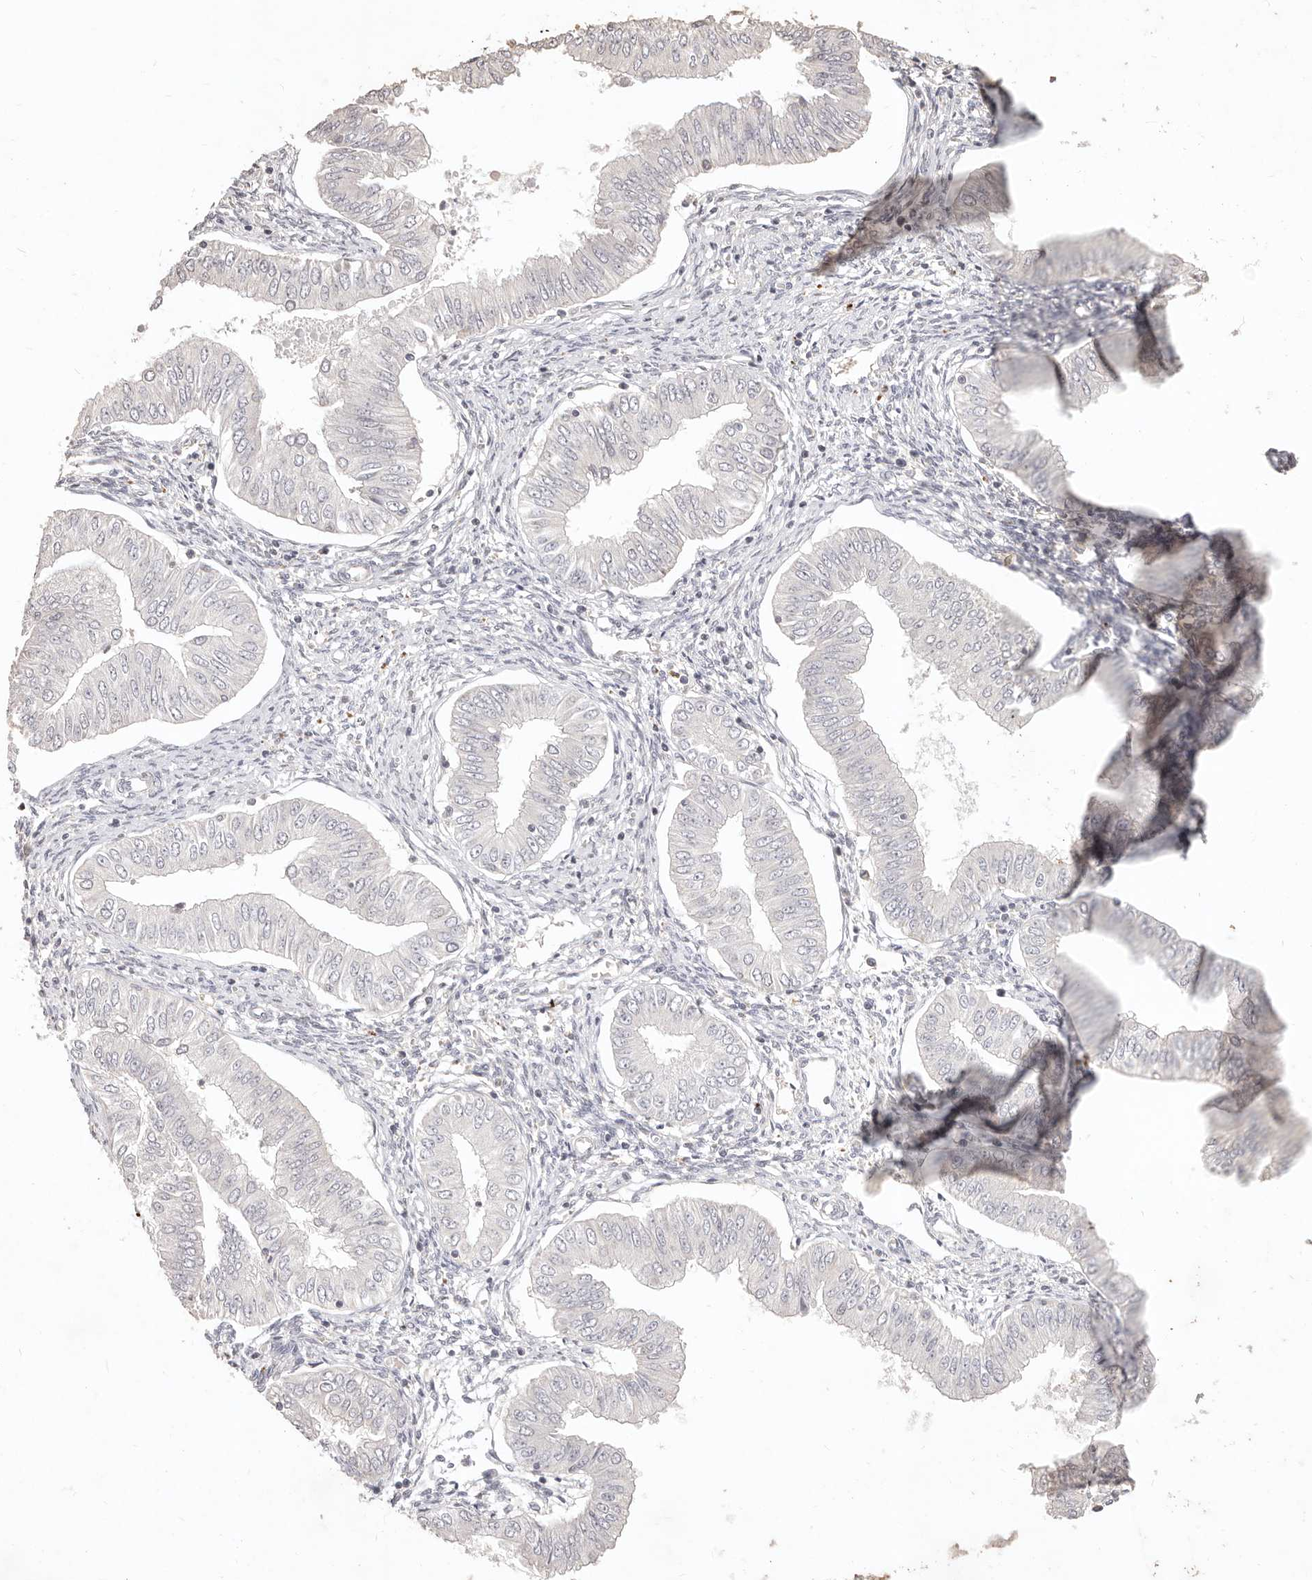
{"staining": {"intensity": "negative", "quantity": "none", "location": "none"}, "tissue": "endometrial cancer", "cell_type": "Tumor cells", "image_type": "cancer", "snomed": [{"axis": "morphology", "description": "Normal tissue, NOS"}, {"axis": "morphology", "description": "Adenocarcinoma, NOS"}, {"axis": "topography", "description": "Endometrium"}], "caption": "The photomicrograph reveals no significant positivity in tumor cells of adenocarcinoma (endometrial).", "gene": "KIF9", "patient": {"sex": "female", "age": 53}}